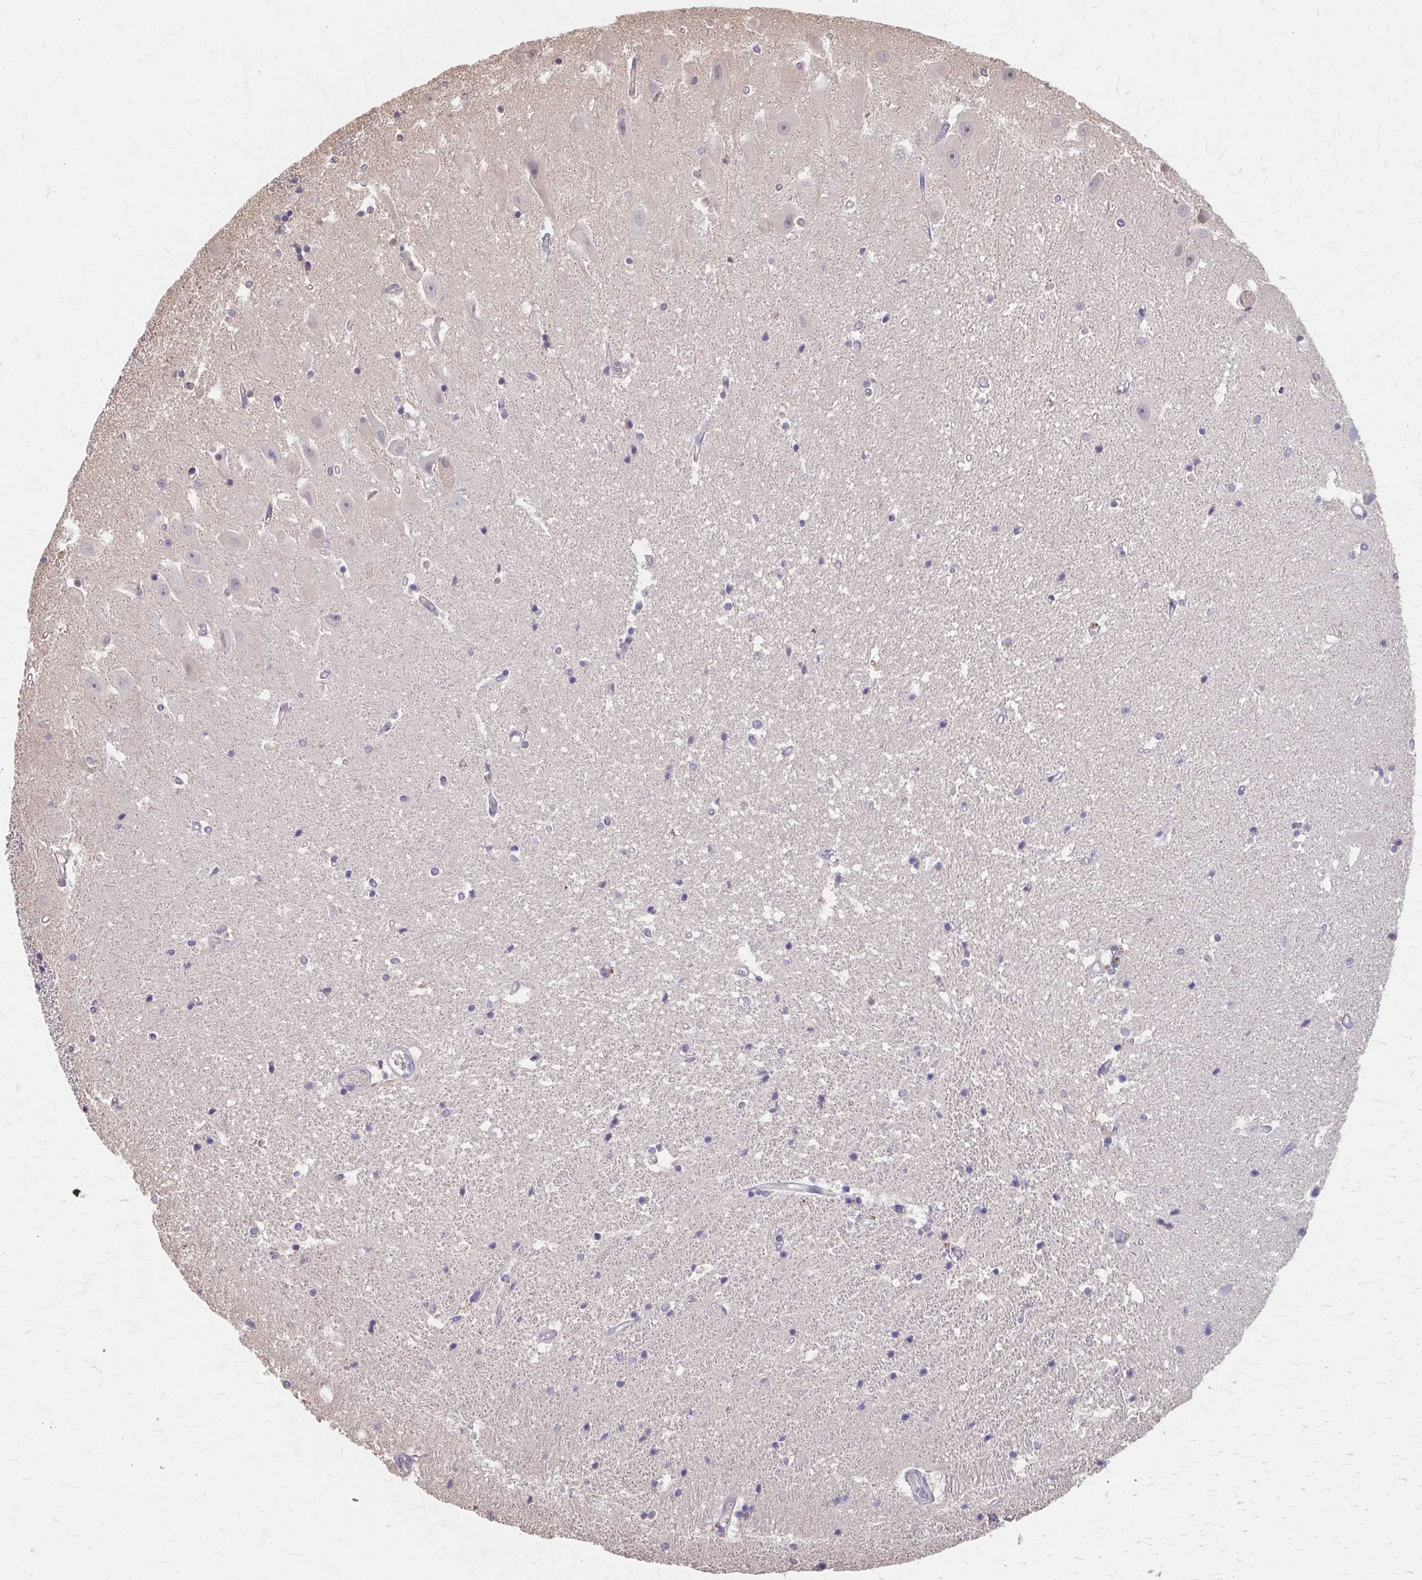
{"staining": {"intensity": "negative", "quantity": "none", "location": "none"}, "tissue": "hippocampus", "cell_type": "Glial cells", "image_type": "normal", "snomed": [{"axis": "morphology", "description": "Normal tissue, NOS"}, {"axis": "topography", "description": "Hippocampus"}], "caption": "An immunohistochemistry (IHC) histopathology image of unremarkable hippocampus is shown. There is no staining in glial cells of hippocampus.", "gene": "RABGAP1L", "patient": {"sex": "male", "age": 63}}